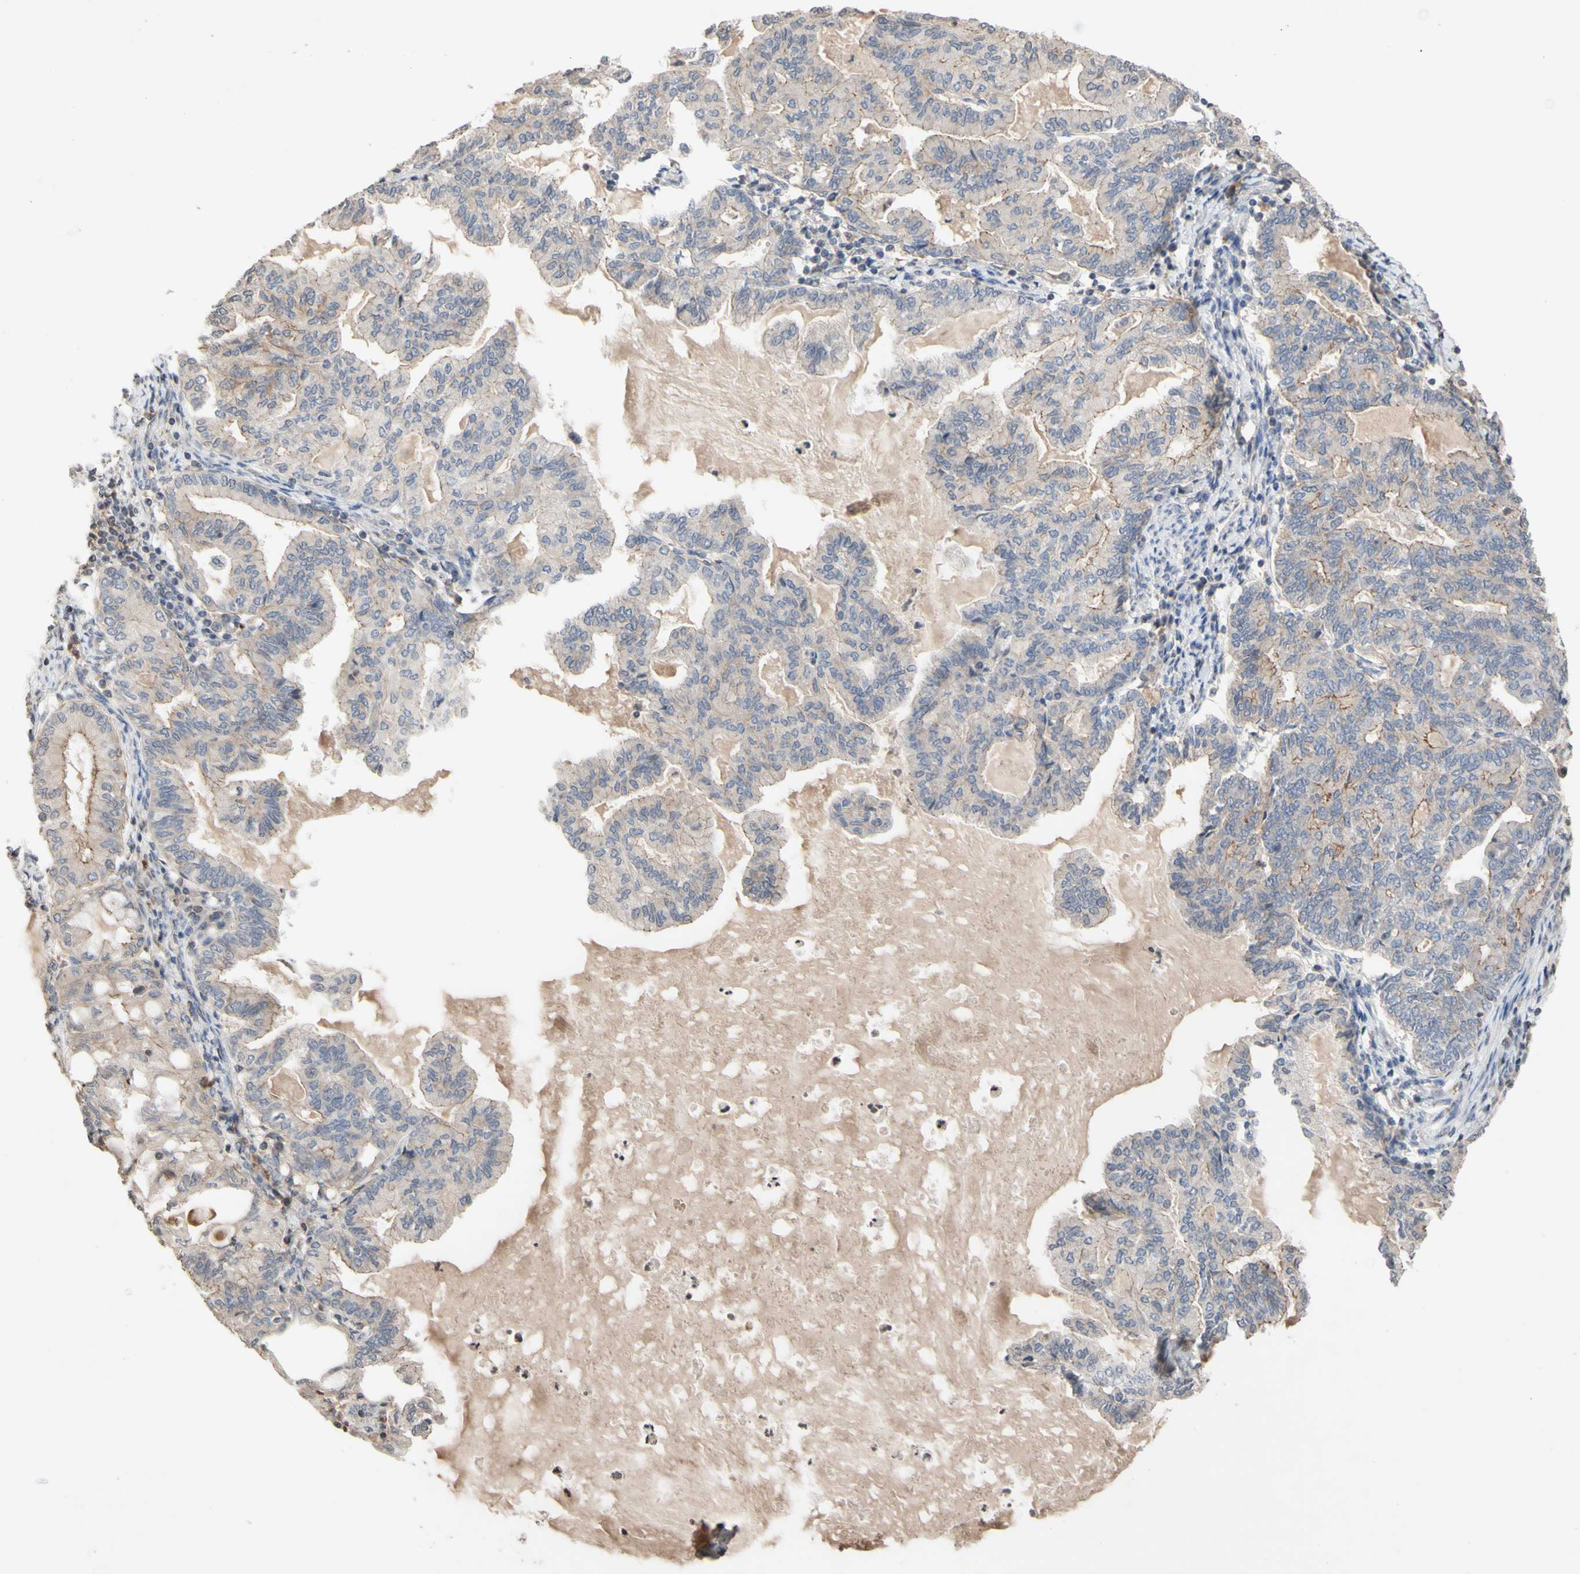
{"staining": {"intensity": "weak", "quantity": "25%-75%", "location": "cytoplasmic/membranous"}, "tissue": "endometrial cancer", "cell_type": "Tumor cells", "image_type": "cancer", "snomed": [{"axis": "morphology", "description": "Adenocarcinoma, NOS"}, {"axis": "topography", "description": "Endometrium"}], "caption": "DAB immunohistochemical staining of endometrial cancer reveals weak cytoplasmic/membranous protein positivity in about 25%-75% of tumor cells. Immunohistochemistry (ihc) stains the protein in brown and the nuclei are stained blue.", "gene": "NECTIN3", "patient": {"sex": "female", "age": 86}}